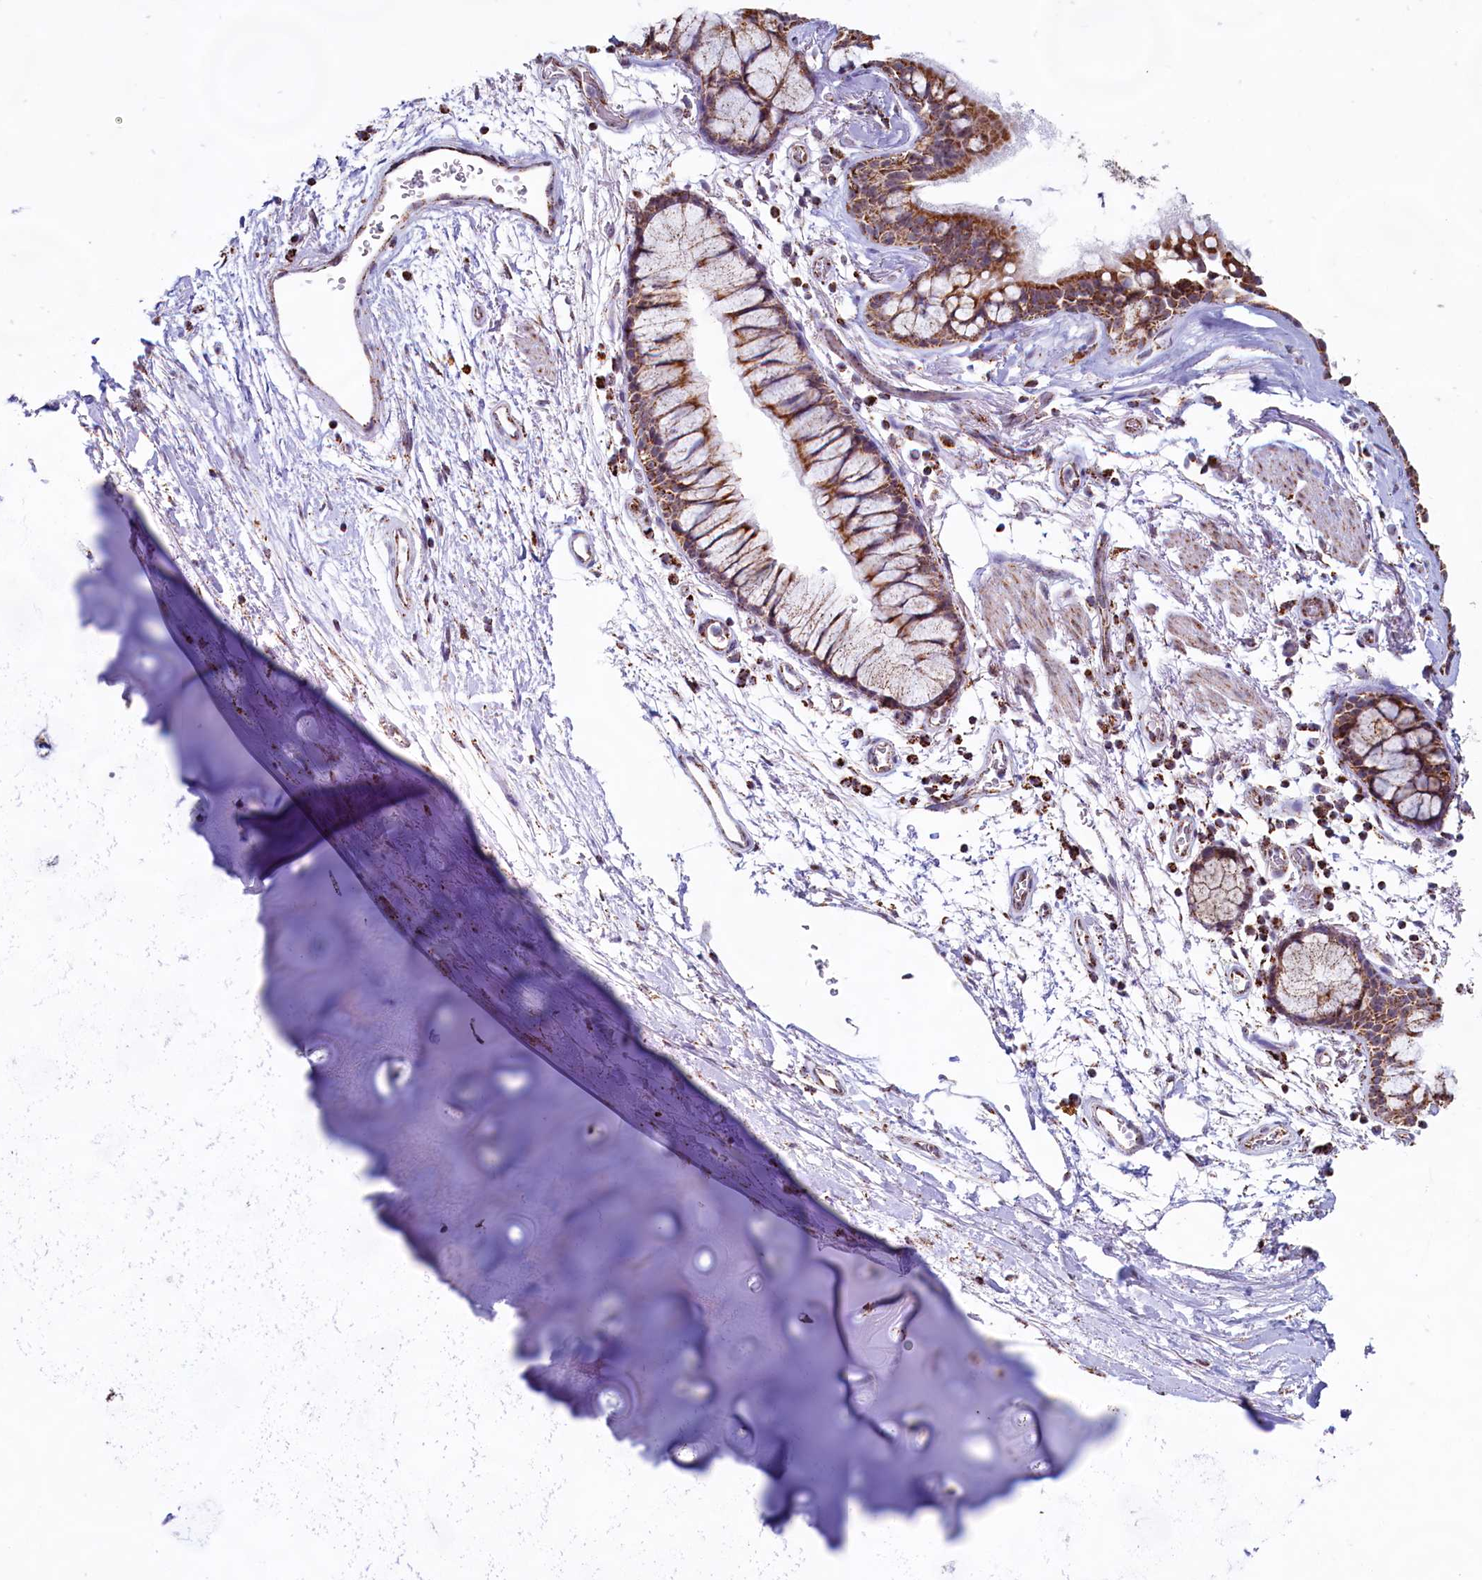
{"staining": {"intensity": "strong", "quantity": ">75%", "location": "cytoplasmic/membranous"}, "tissue": "bronchus", "cell_type": "Respiratory epithelial cells", "image_type": "normal", "snomed": [{"axis": "morphology", "description": "Normal tissue, NOS"}, {"axis": "topography", "description": "Bronchus"}], "caption": "Respiratory epithelial cells reveal strong cytoplasmic/membranous expression in approximately >75% of cells in unremarkable bronchus. (DAB IHC with brightfield microscopy, high magnification).", "gene": "C1D", "patient": {"sex": "male", "age": 65}}